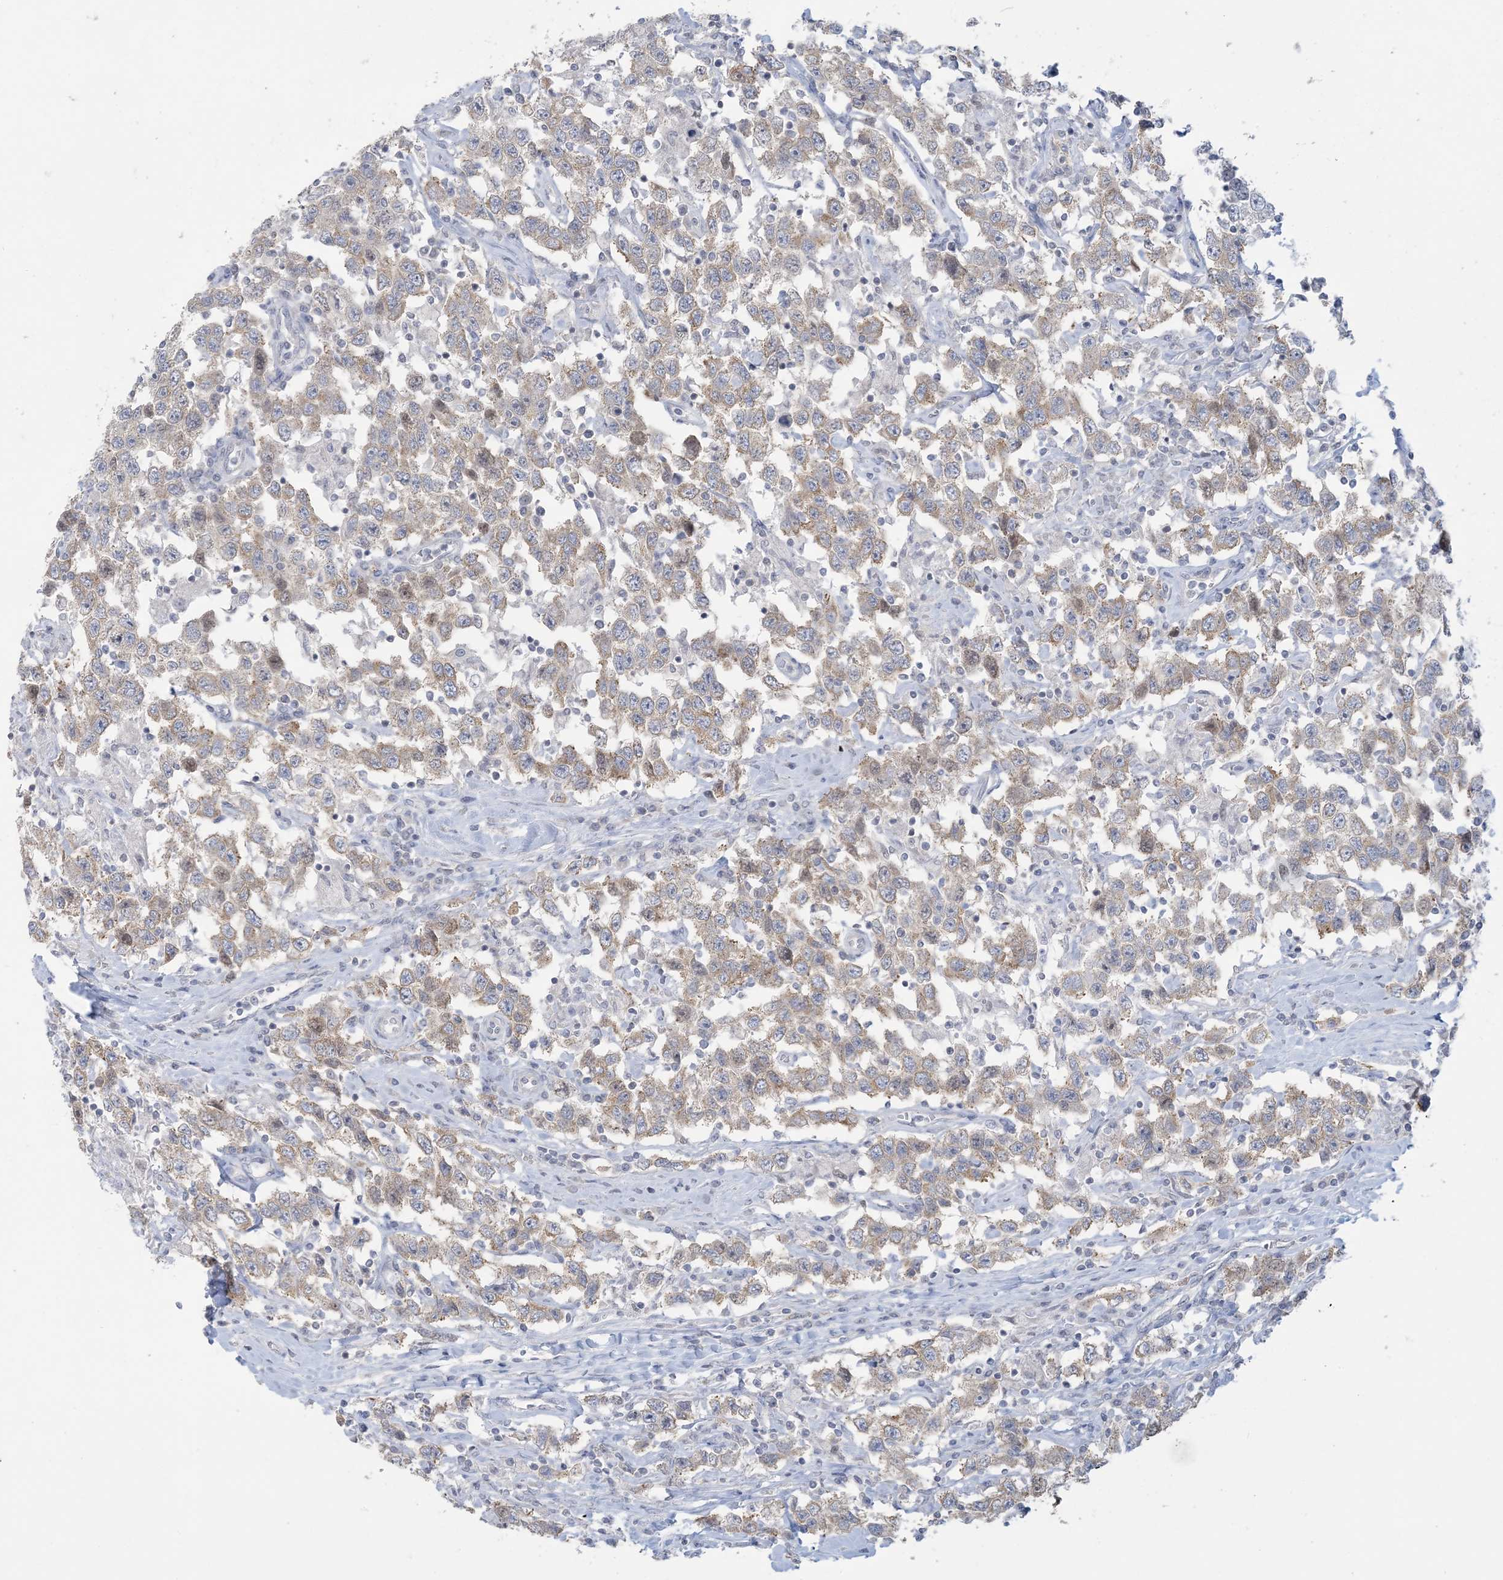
{"staining": {"intensity": "weak", "quantity": ">75%", "location": "cytoplasmic/membranous"}, "tissue": "testis cancer", "cell_type": "Tumor cells", "image_type": "cancer", "snomed": [{"axis": "morphology", "description": "Seminoma, NOS"}, {"axis": "topography", "description": "Testis"}], "caption": "IHC of human seminoma (testis) exhibits low levels of weak cytoplasmic/membranous staining in approximately >75% of tumor cells. The staining was performed using DAB (3,3'-diaminobenzidine) to visualize the protein expression in brown, while the nuclei were stained in blue with hematoxylin (Magnification: 20x).", "gene": "KIF3A", "patient": {"sex": "male", "age": 41}}